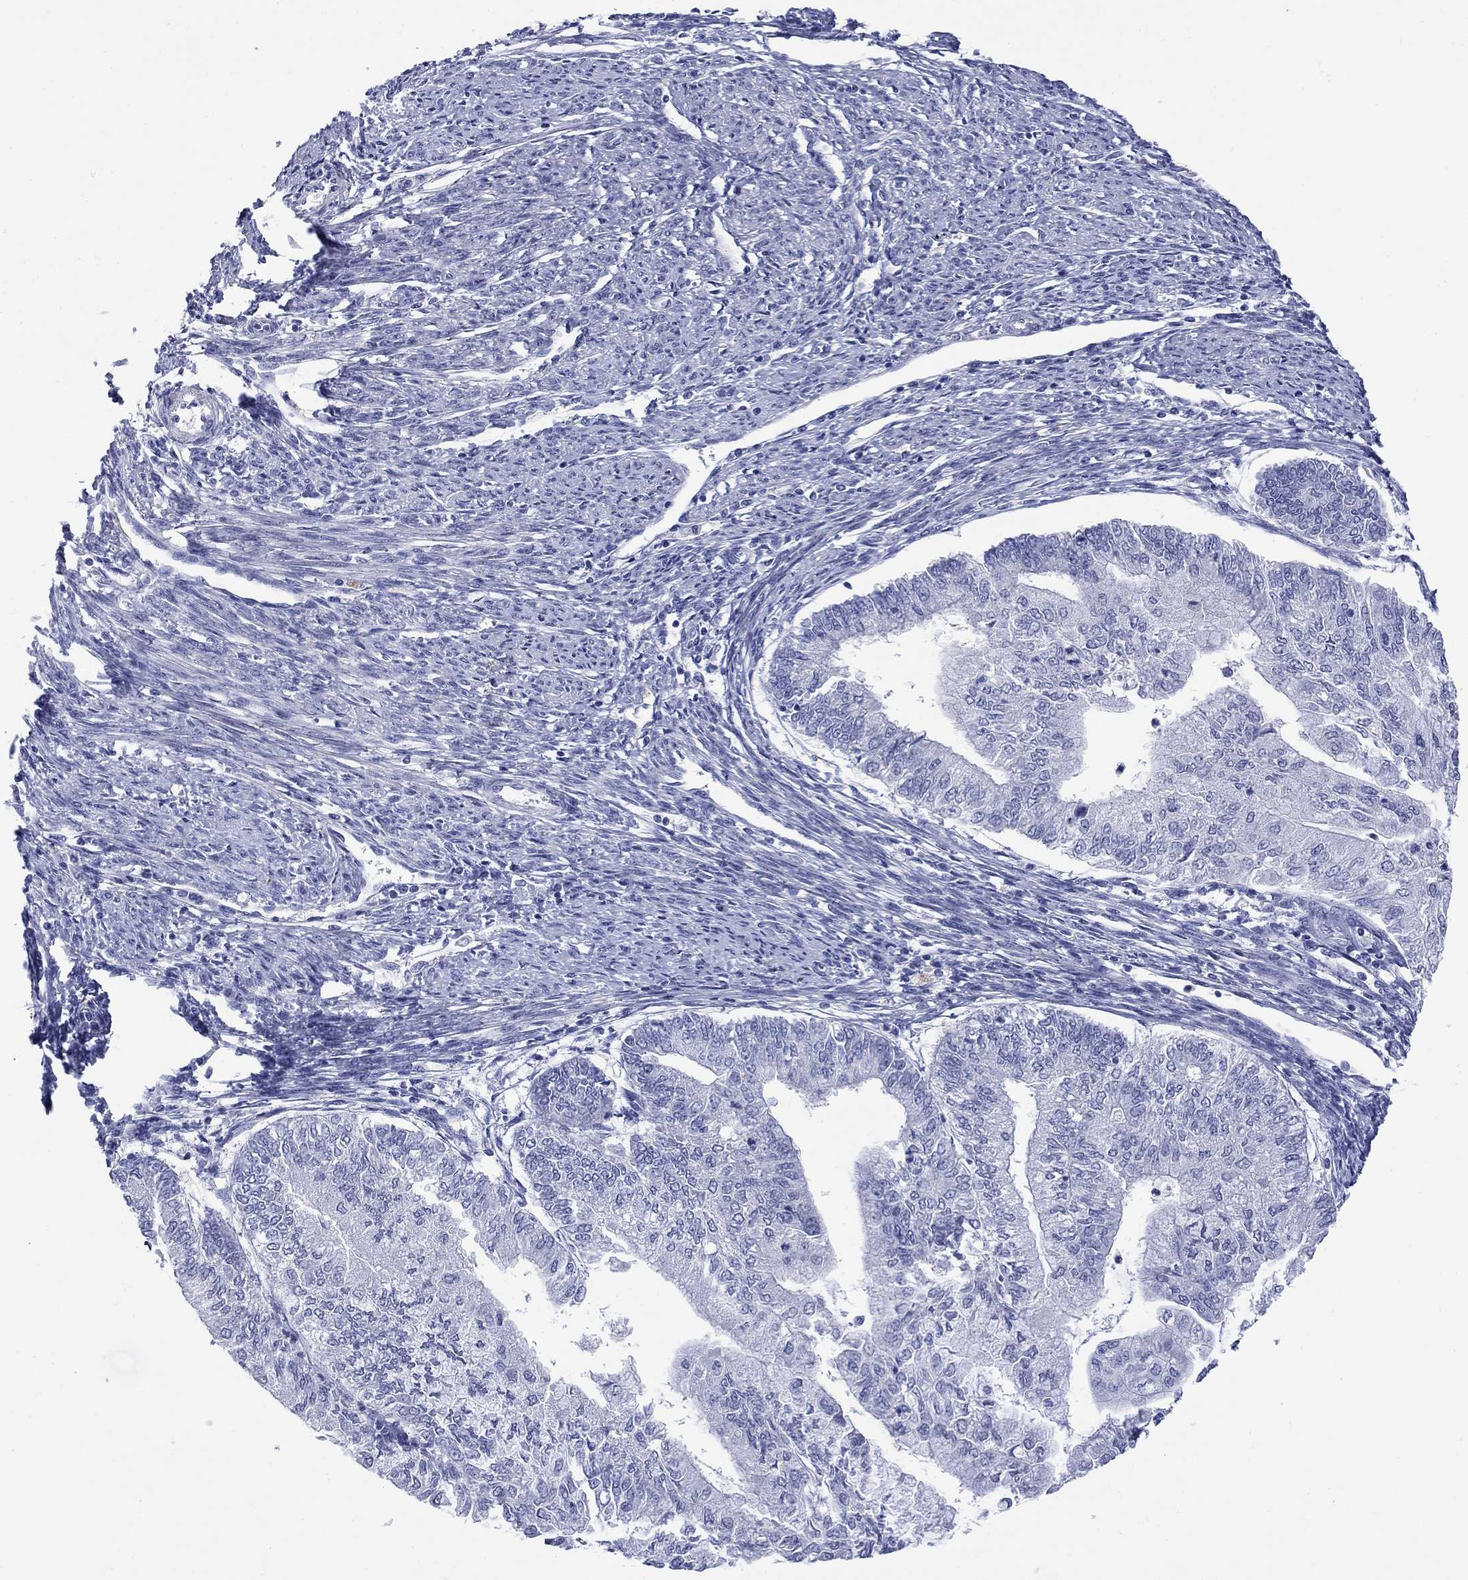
{"staining": {"intensity": "negative", "quantity": "none", "location": "none"}, "tissue": "endometrial cancer", "cell_type": "Tumor cells", "image_type": "cancer", "snomed": [{"axis": "morphology", "description": "Adenocarcinoma, NOS"}, {"axis": "topography", "description": "Endometrium"}], "caption": "Human endometrial cancer (adenocarcinoma) stained for a protein using immunohistochemistry (IHC) displays no positivity in tumor cells.", "gene": "PTPRZ1", "patient": {"sex": "female", "age": 59}}